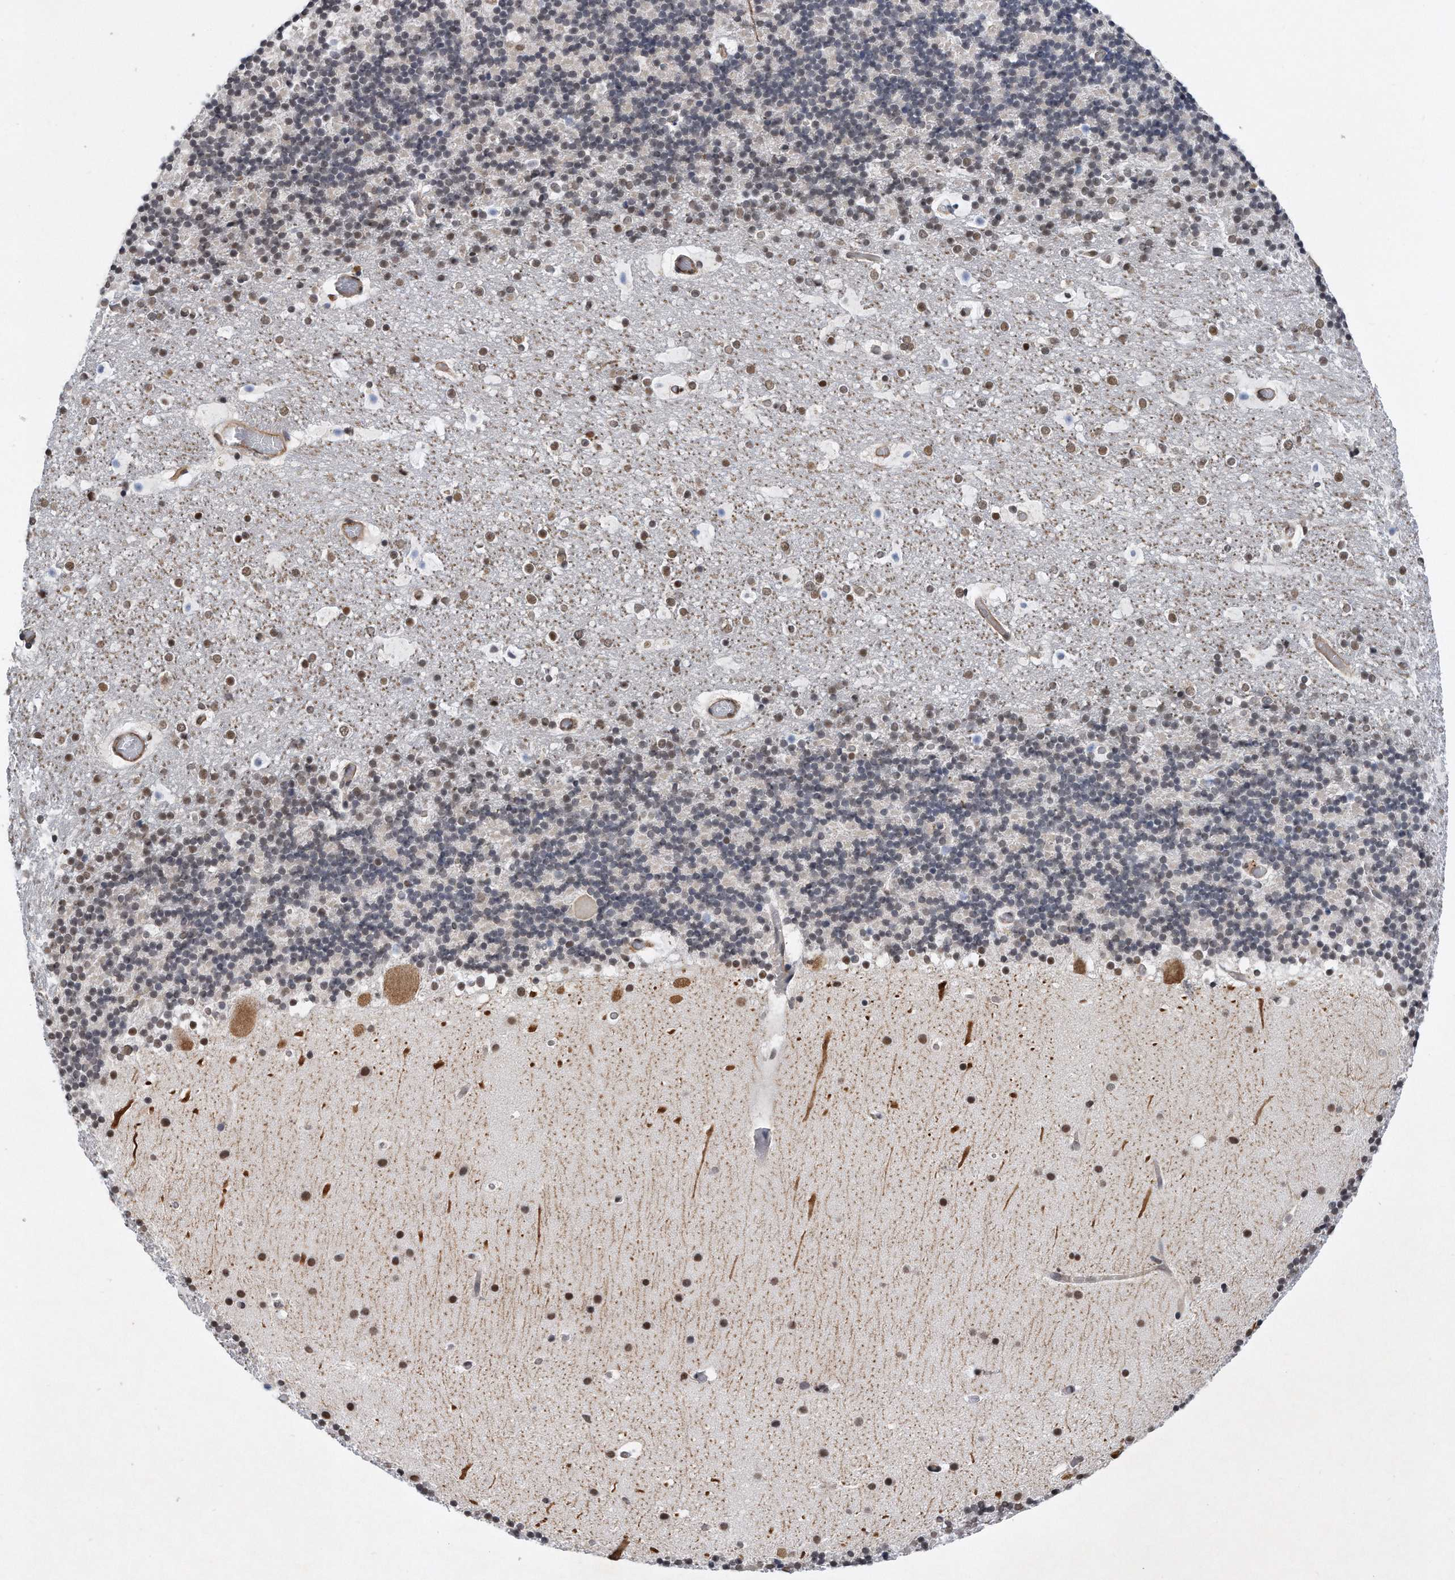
{"staining": {"intensity": "weak", "quantity": "<25%", "location": "cytoplasmic/membranous"}, "tissue": "cerebellum", "cell_type": "Cells in granular layer", "image_type": "normal", "snomed": [{"axis": "morphology", "description": "Normal tissue, NOS"}, {"axis": "topography", "description": "Cerebellum"}], "caption": "Cells in granular layer show no significant positivity in benign cerebellum. (DAB immunohistochemistry, high magnification).", "gene": "TP53INP1", "patient": {"sex": "male", "age": 57}}